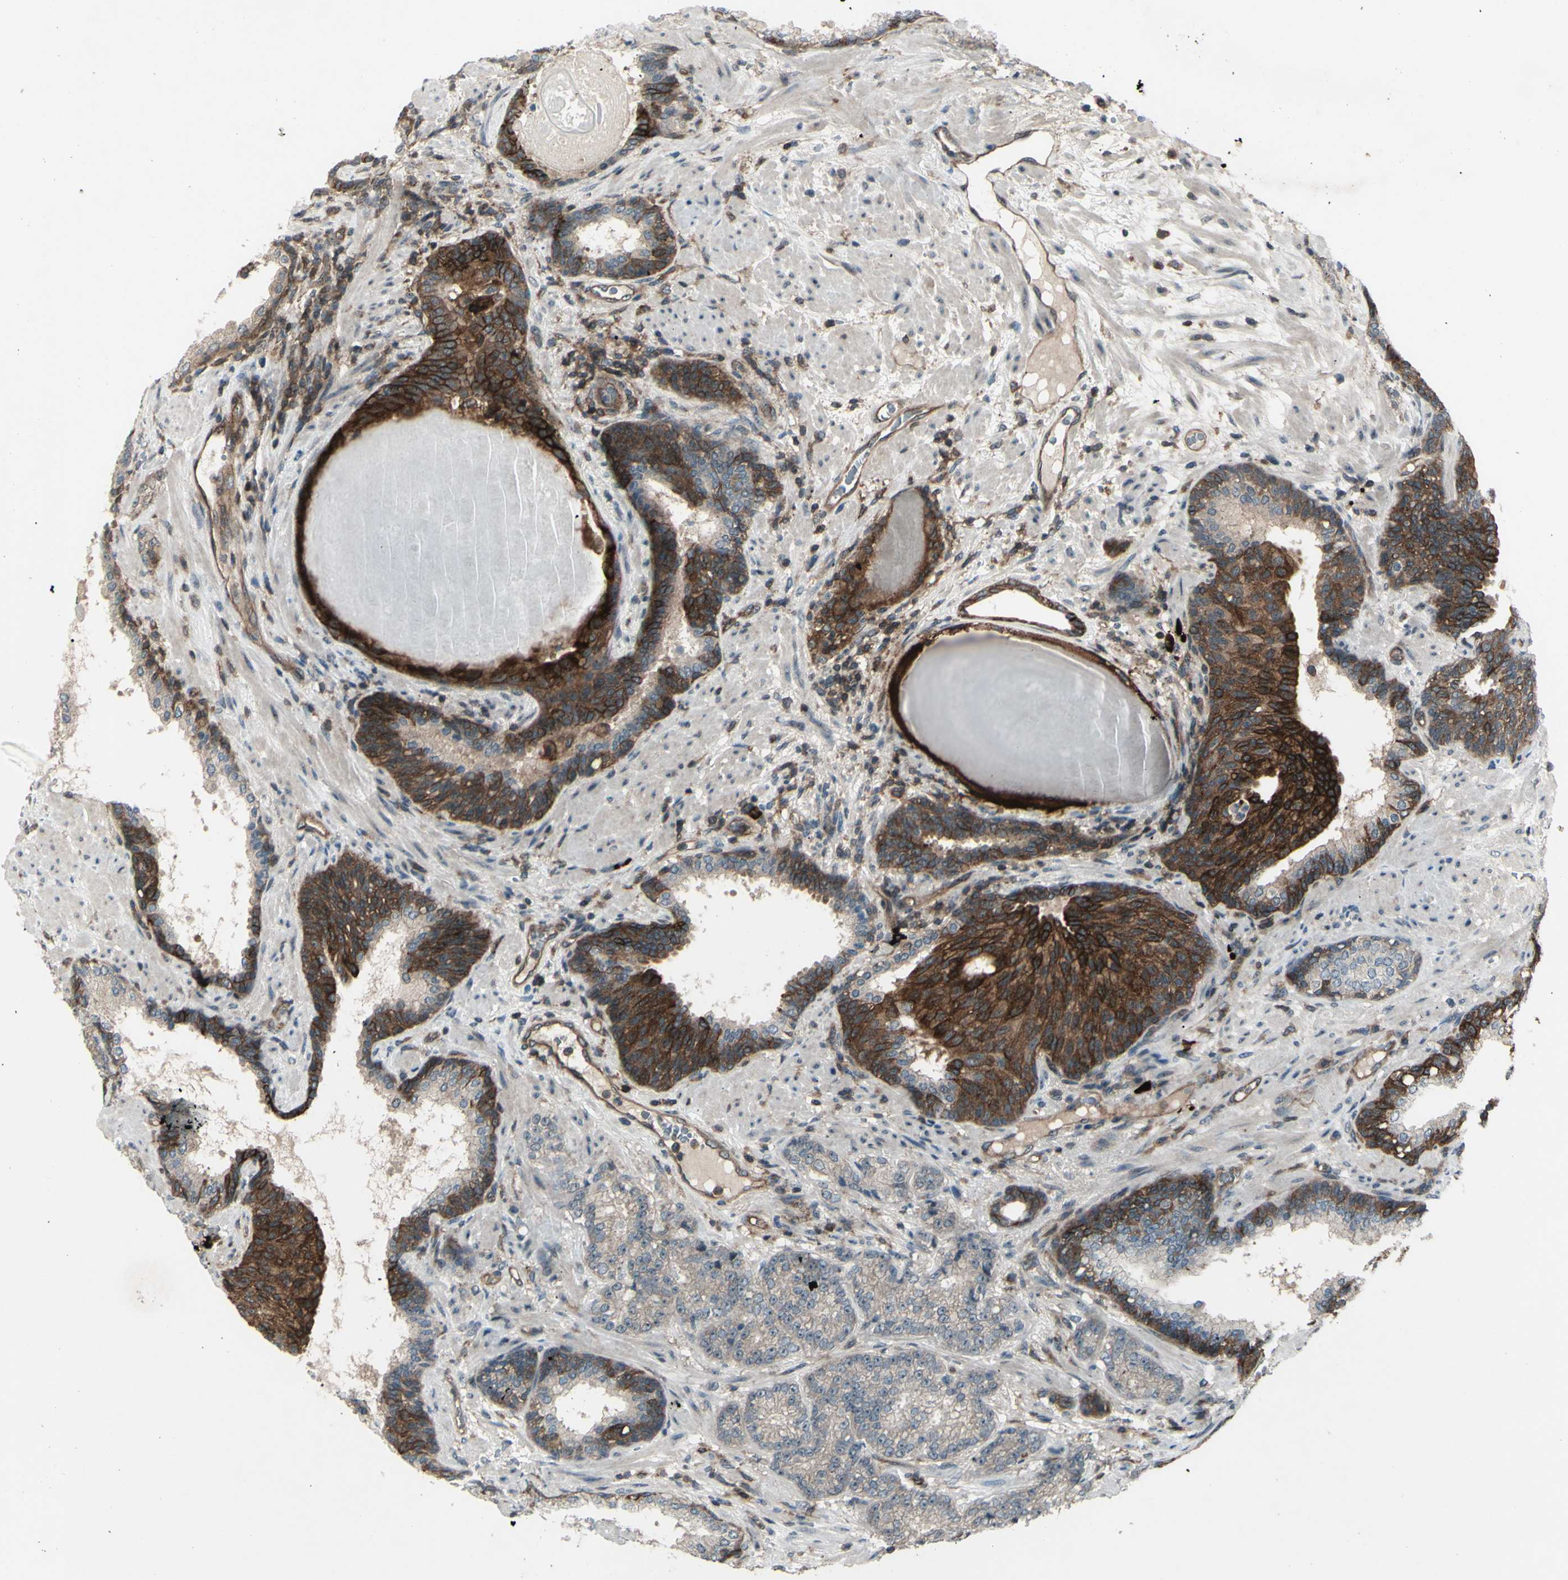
{"staining": {"intensity": "strong", "quantity": "25%-75%", "location": "cytoplasmic/membranous"}, "tissue": "prostate cancer", "cell_type": "Tumor cells", "image_type": "cancer", "snomed": [{"axis": "morphology", "description": "Adenocarcinoma, High grade"}, {"axis": "topography", "description": "Prostate"}], "caption": "Immunohistochemical staining of human prostate high-grade adenocarcinoma exhibits high levels of strong cytoplasmic/membranous expression in about 25%-75% of tumor cells.", "gene": "FXYD5", "patient": {"sex": "male", "age": 61}}